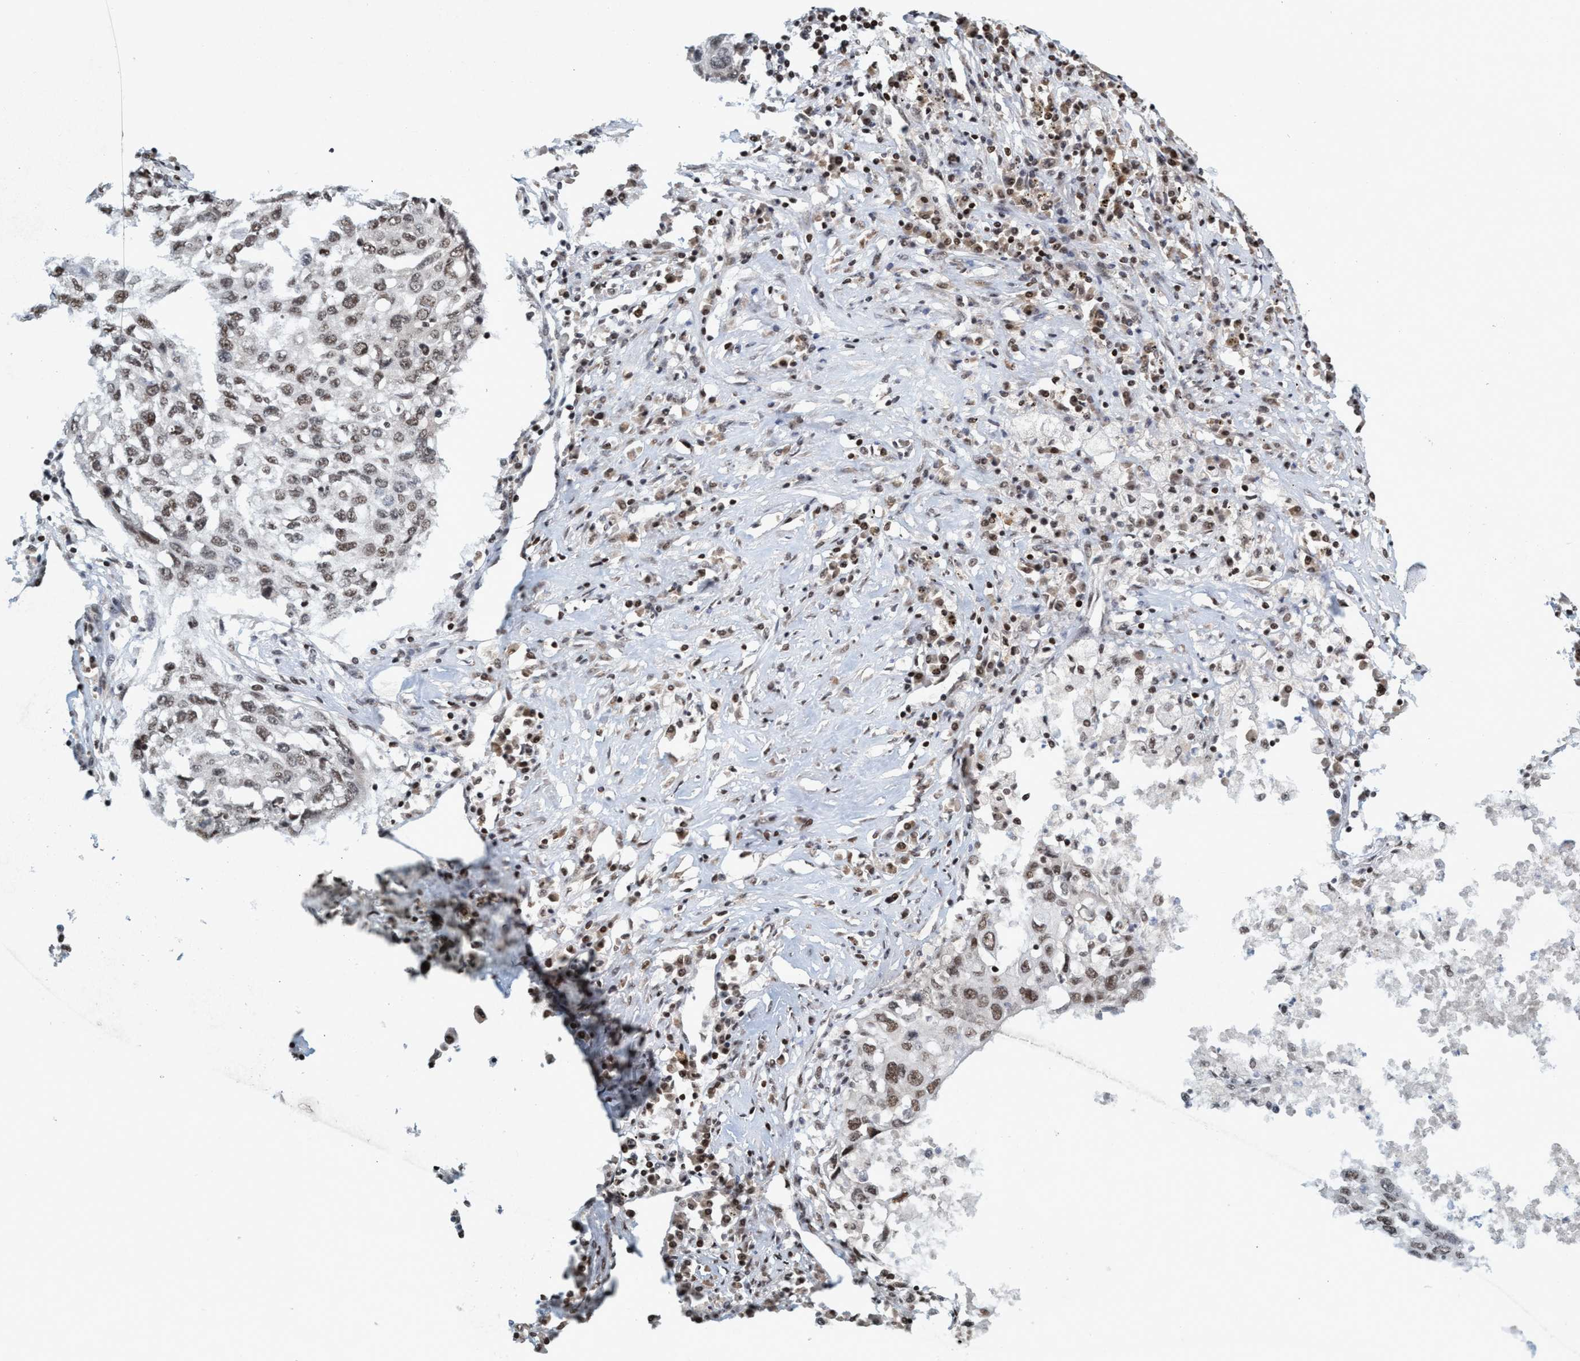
{"staining": {"intensity": "moderate", "quantity": "25%-75%", "location": "nuclear"}, "tissue": "lung cancer", "cell_type": "Tumor cells", "image_type": "cancer", "snomed": [{"axis": "morphology", "description": "Squamous cell carcinoma, NOS"}, {"axis": "topography", "description": "Lung"}], "caption": "IHC image of human lung cancer stained for a protein (brown), which shows medium levels of moderate nuclear staining in about 25%-75% of tumor cells.", "gene": "SMCR8", "patient": {"sex": "female", "age": 63}}